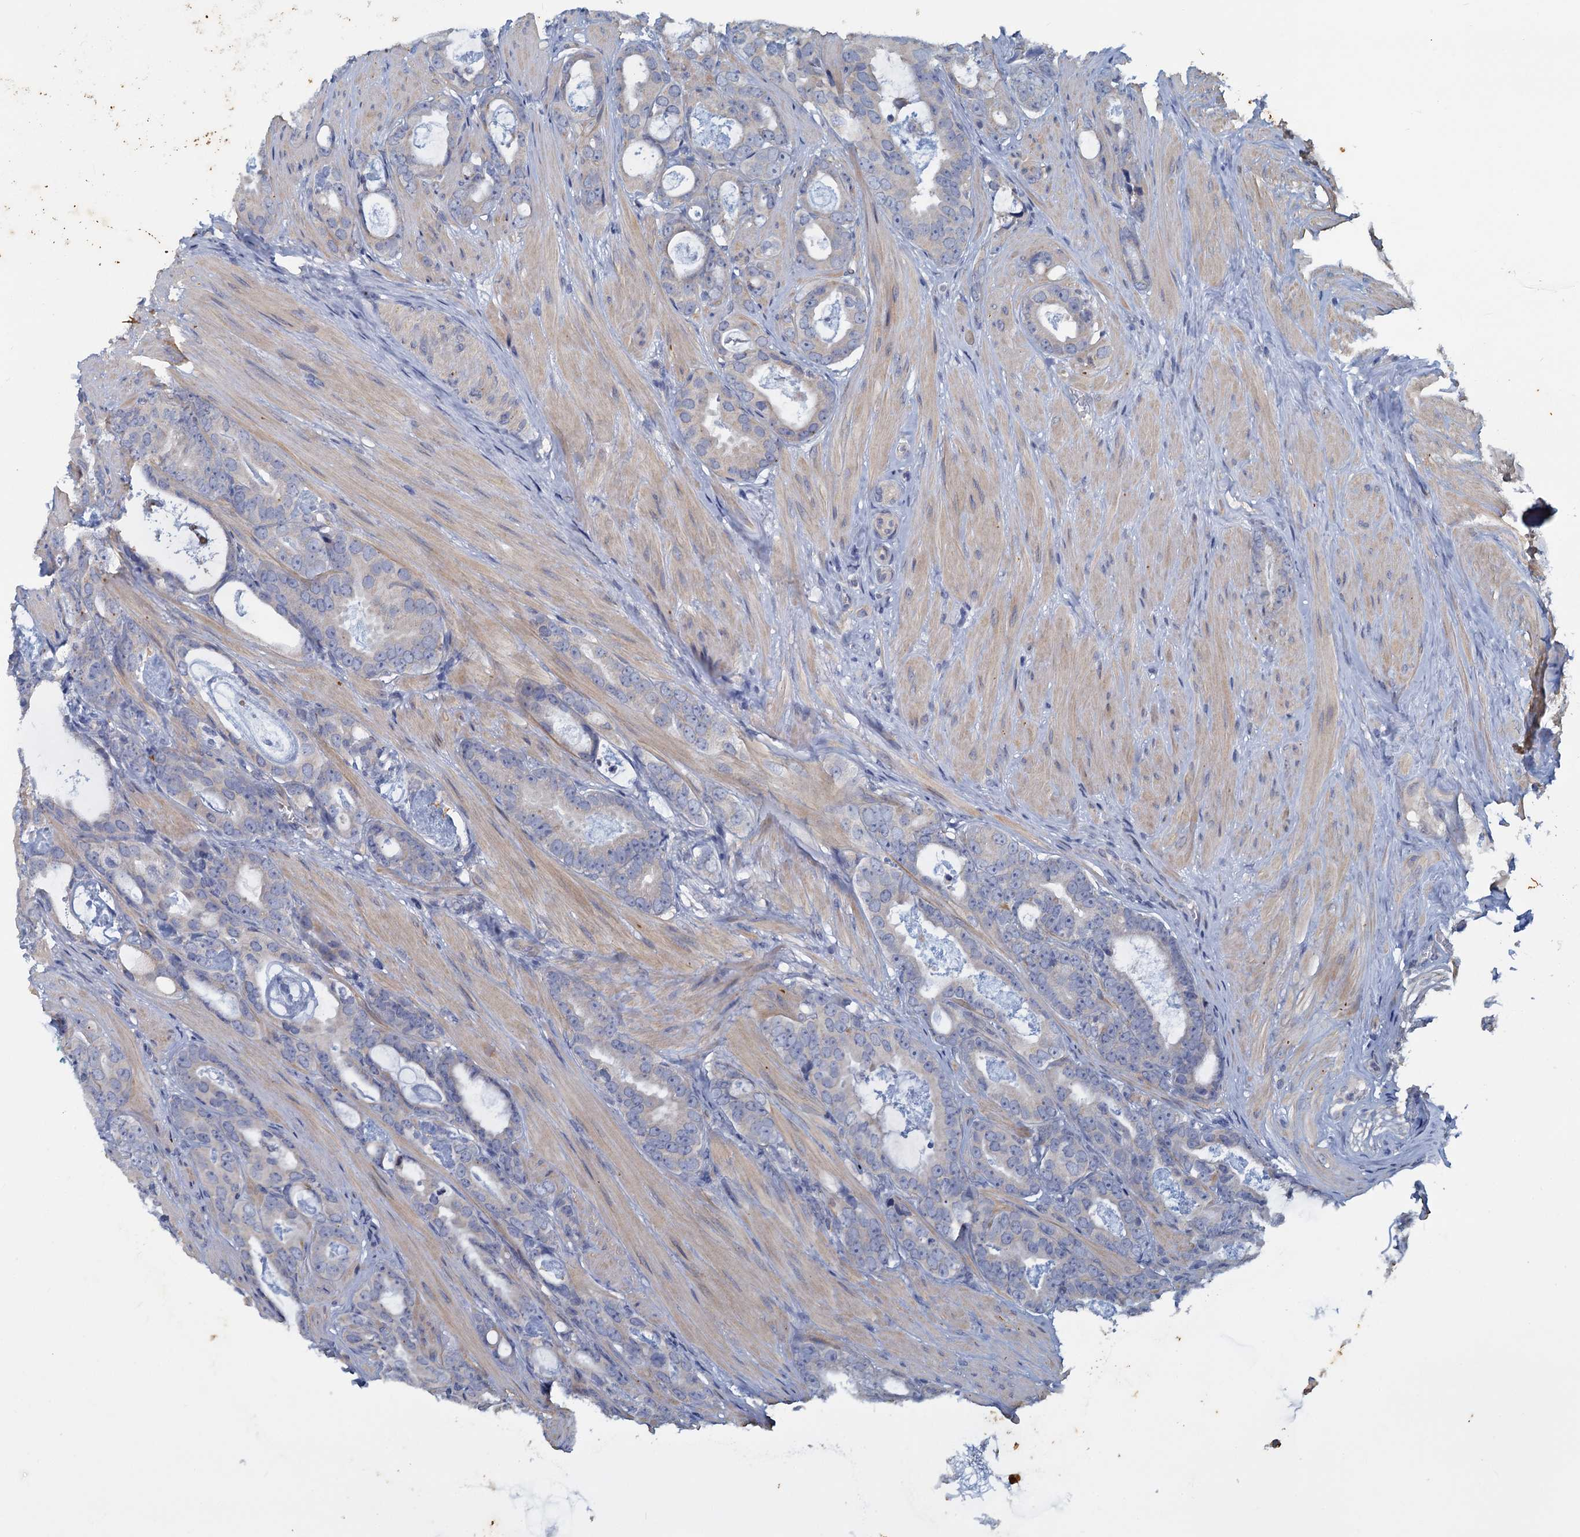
{"staining": {"intensity": "negative", "quantity": "none", "location": "none"}, "tissue": "prostate cancer", "cell_type": "Tumor cells", "image_type": "cancer", "snomed": [{"axis": "morphology", "description": "Adenocarcinoma, Low grade"}, {"axis": "topography", "description": "Prostate"}], "caption": "This is a image of IHC staining of adenocarcinoma (low-grade) (prostate), which shows no expression in tumor cells. Brightfield microscopy of IHC stained with DAB (3,3'-diaminobenzidine) (brown) and hematoxylin (blue), captured at high magnification.", "gene": "SLC2A7", "patient": {"sex": "male", "age": 71}}